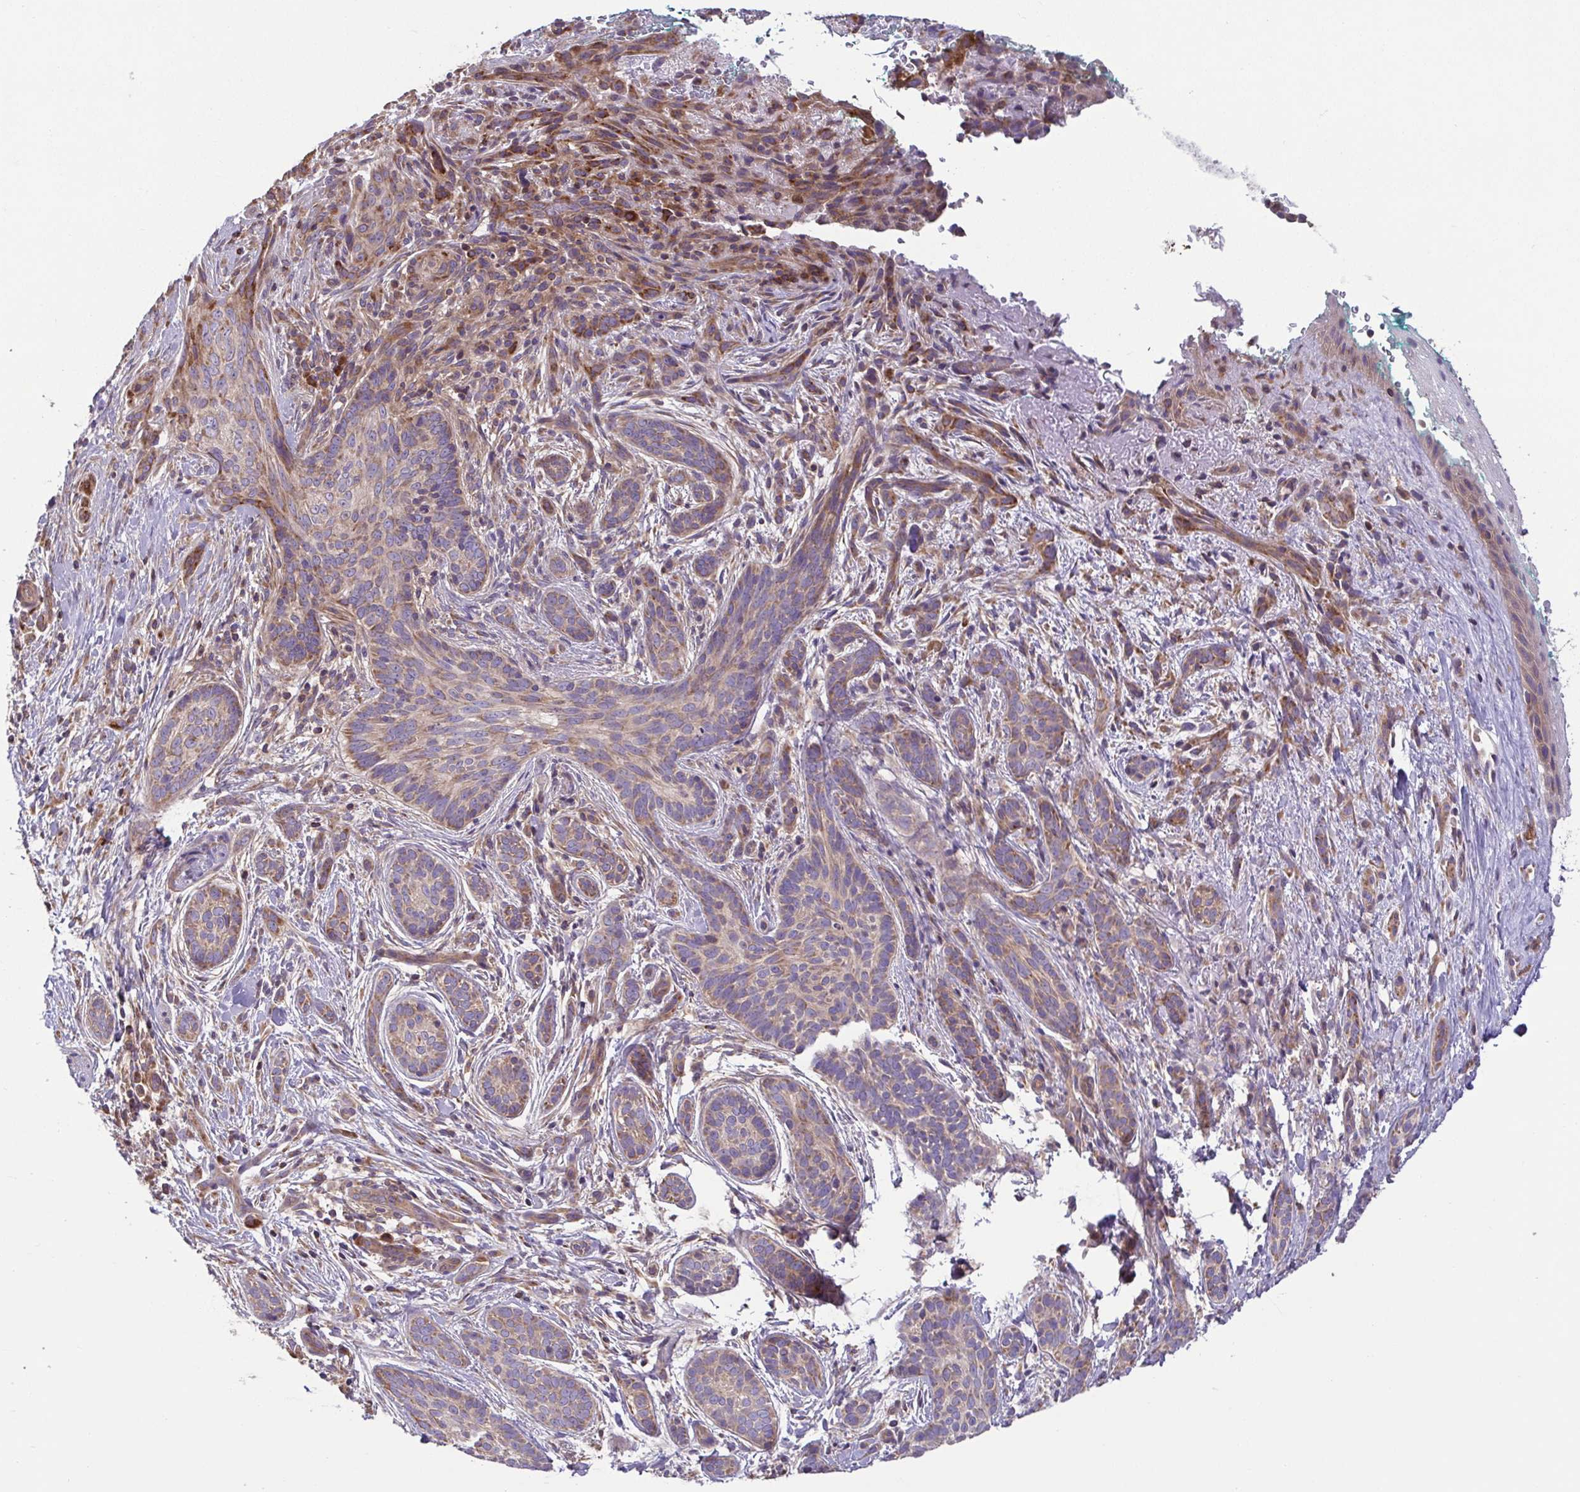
{"staining": {"intensity": "moderate", "quantity": "25%-75%", "location": "cytoplasmic/membranous"}, "tissue": "skin cancer", "cell_type": "Tumor cells", "image_type": "cancer", "snomed": [{"axis": "morphology", "description": "Basal cell carcinoma"}, {"axis": "topography", "description": "Skin"}], "caption": "Tumor cells exhibit moderate cytoplasmic/membranous staining in about 25%-75% of cells in skin basal cell carcinoma. (DAB IHC with brightfield microscopy, high magnification).", "gene": "LMF2", "patient": {"sex": "male", "age": 63}}